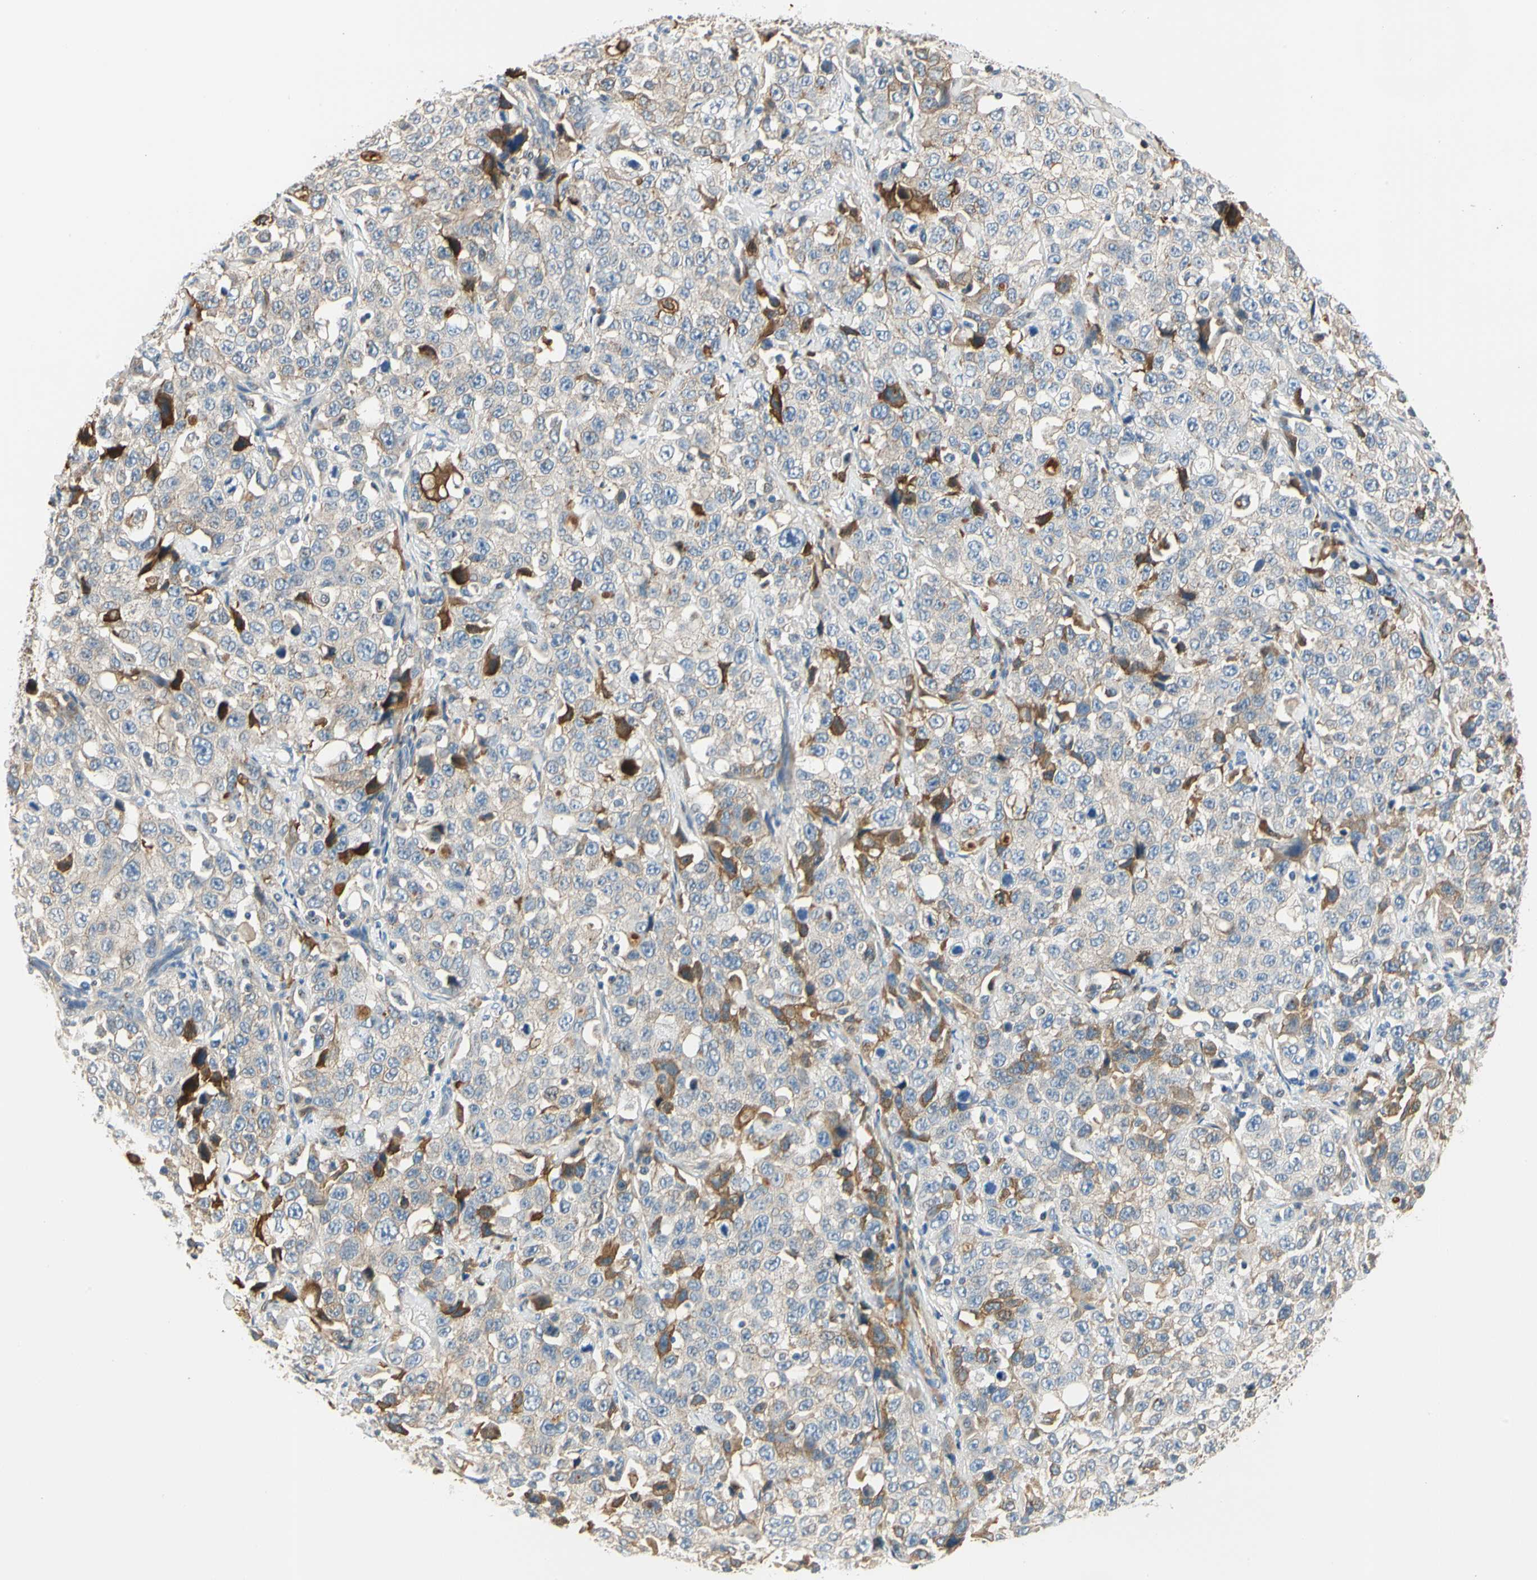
{"staining": {"intensity": "moderate", "quantity": ">75%", "location": "cytoplasmic/membranous"}, "tissue": "stomach cancer", "cell_type": "Tumor cells", "image_type": "cancer", "snomed": [{"axis": "morphology", "description": "Normal tissue, NOS"}, {"axis": "morphology", "description": "Adenocarcinoma, NOS"}, {"axis": "topography", "description": "Stomach"}], "caption": "Immunohistochemical staining of human stomach cancer exhibits moderate cytoplasmic/membranous protein staining in about >75% of tumor cells.", "gene": "LAMB3", "patient": {"sex": "male", "age": 48}}